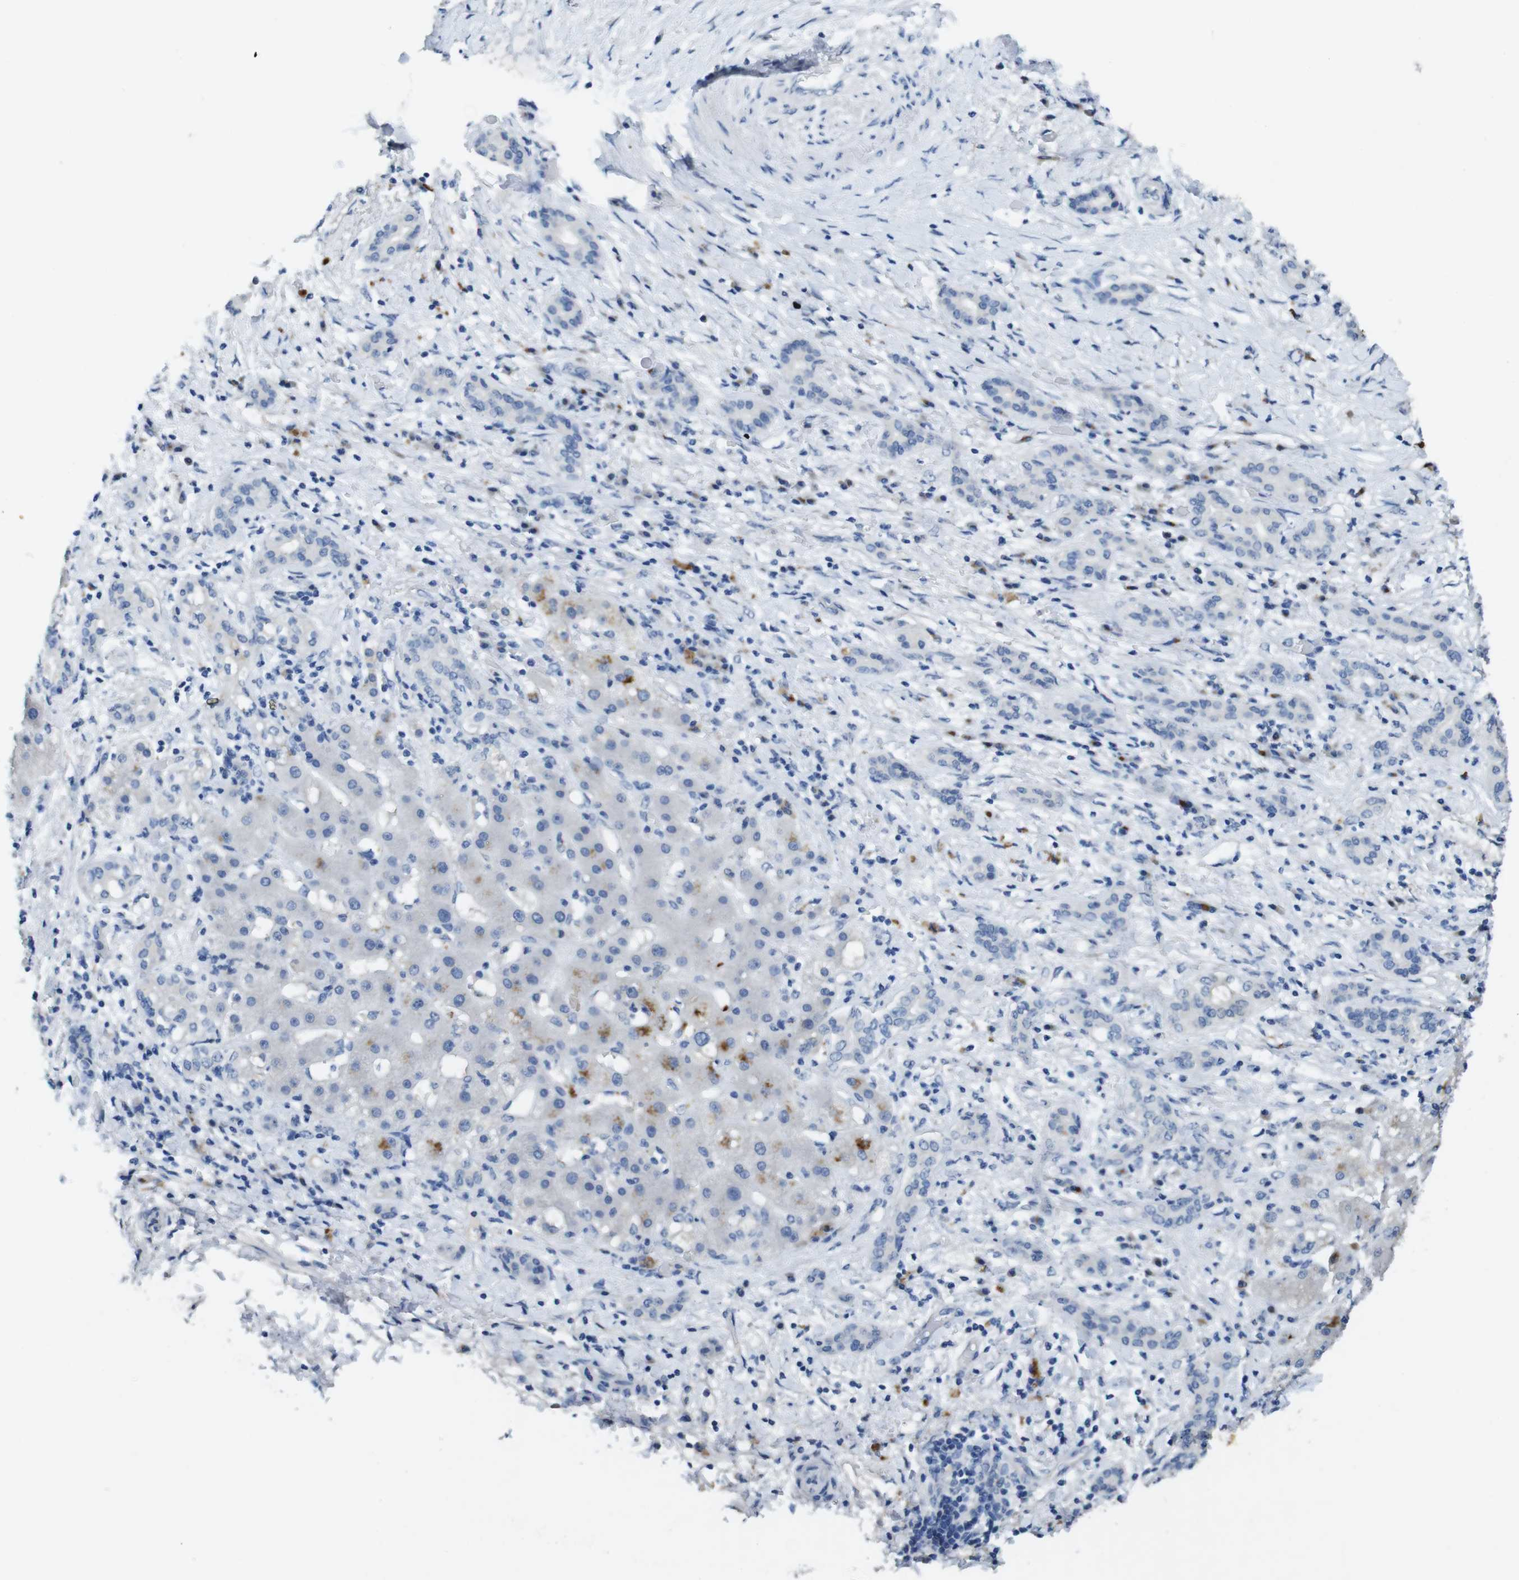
{"staining": {"intensity": "moderate", "quantity": "<25%", "location": "cytoplasmic/membranous"}, "tissue": "liver cancer", "cell_type": "Tumor cells", "image_type": "cancer", "snomed": [{"axis": "morphology", "description": "Cholangiocarcinoma"}, {"axis": "topography", "description": "Liver"}], "caption": "Immunohistochemistry staining of liver cancer, which demonstrates low levels of moderate cytoplasmic/membranous expression in about <25% of tumor cells indicating moderate cytoplasmic/membranous protein staining. The staining was performed using DAB (3,3'-diaminobenzidine) (brown) for protein detection and nuclei were counterstained in hematoxylin (blue).", "gene": "CD320", "patient": {"sex": "female", "age": 73}}